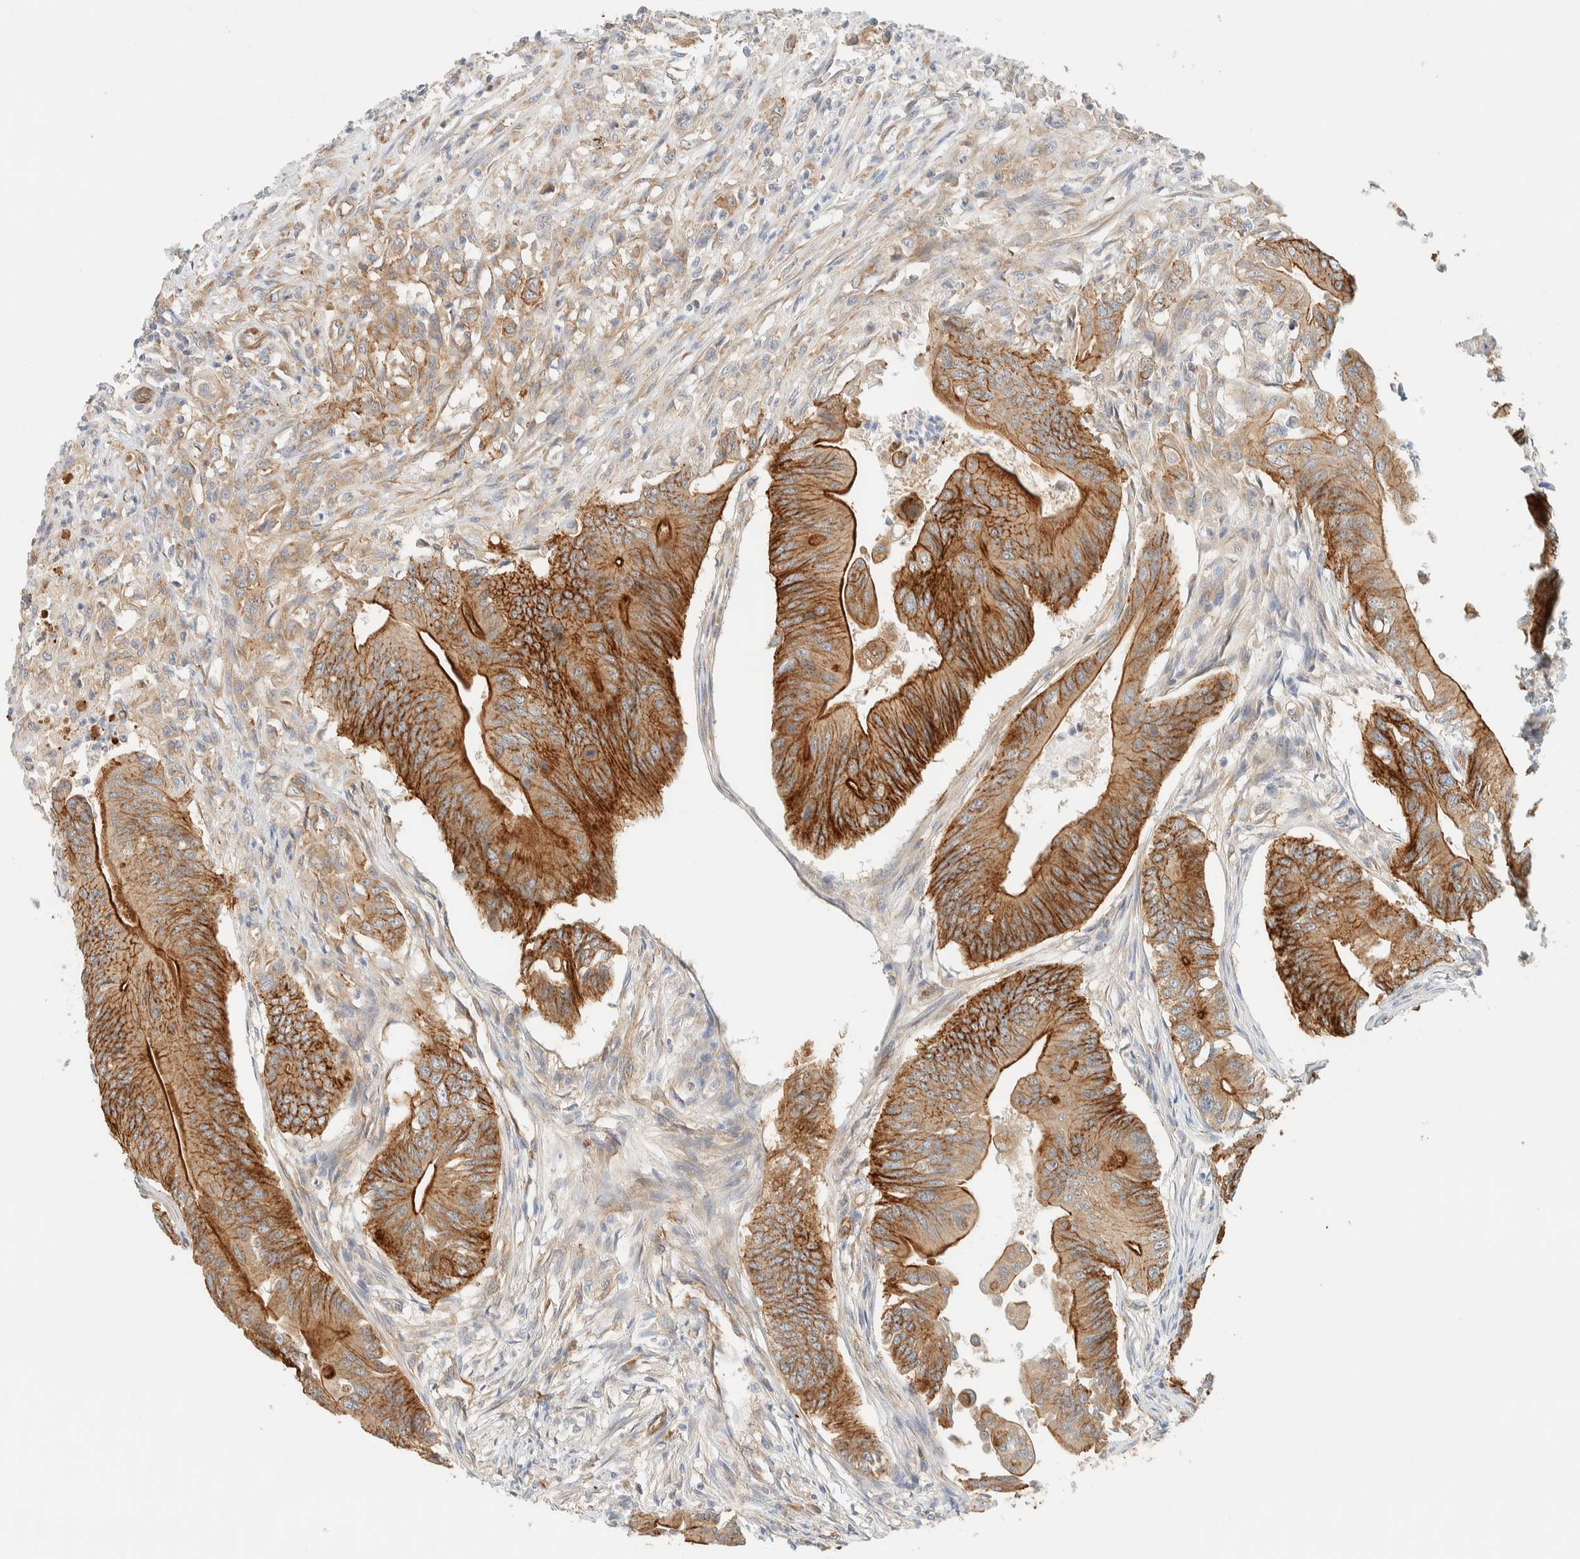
{"staining": {"intensity": "strong", "quantity": ">75%", "location": "cytoplasmic/membranous"}, "tissue": "colorectal cancer", "cell_type": "Tumor cells", "image_type": "cancer", "snomed": [{"axis": "morphology", "description": "Adenoma, NOS"}, {"axis": "morphology", "description": "Adenocarcinoma, NOS"}, {"axis": "topography", "description": "Colon"}], "caption": "Strong cytoplasmic/membranous protein expression is identified in about >75% of tumor cells in colorectal cancer.", "gene": "LIMA1", "patient": {"sex": "male", "age": 79}}